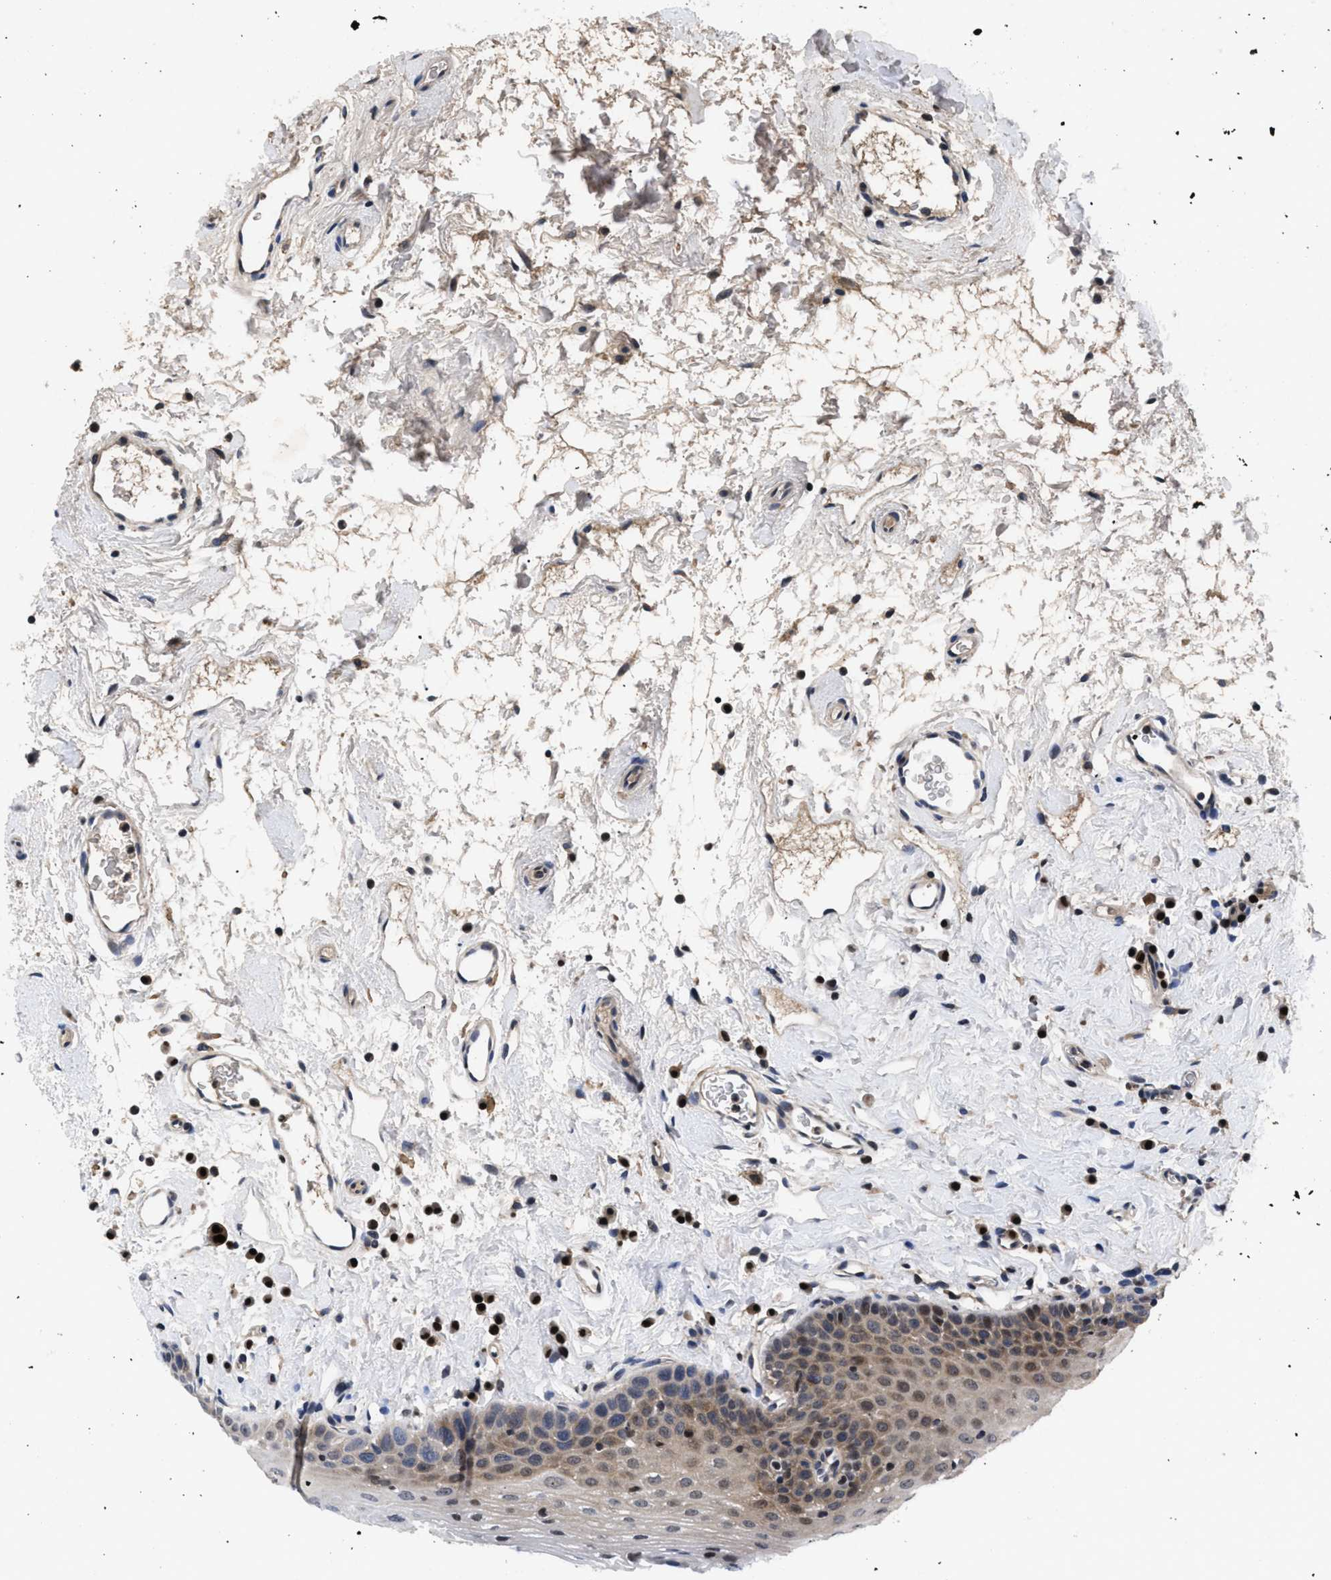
{"staining": {"intensity": "moderate", "quantity": "<25%", "location": "cytoplasmic/membranous,nuclear"}, "tissue": "oral mucosa", "cell_type": "Squamous epithelial cells", "image_type": "normal", "snomed": [{"axis": "morphology", "description": "Normal tissue, NOS"}, {"axis": "topography", "description": "Oral tissue"}], "caption": "IHC (DAB) staining of normal oral mucosa displays moderate cytoplasmic/membranous,nuclear protein expression in approximately <25% of squamous epithelial cells. (Brightfield microscopy of DAB IHC at high magnification).", "gene": "FAM200A", "patient": {"sex": "male", "age": 66}}